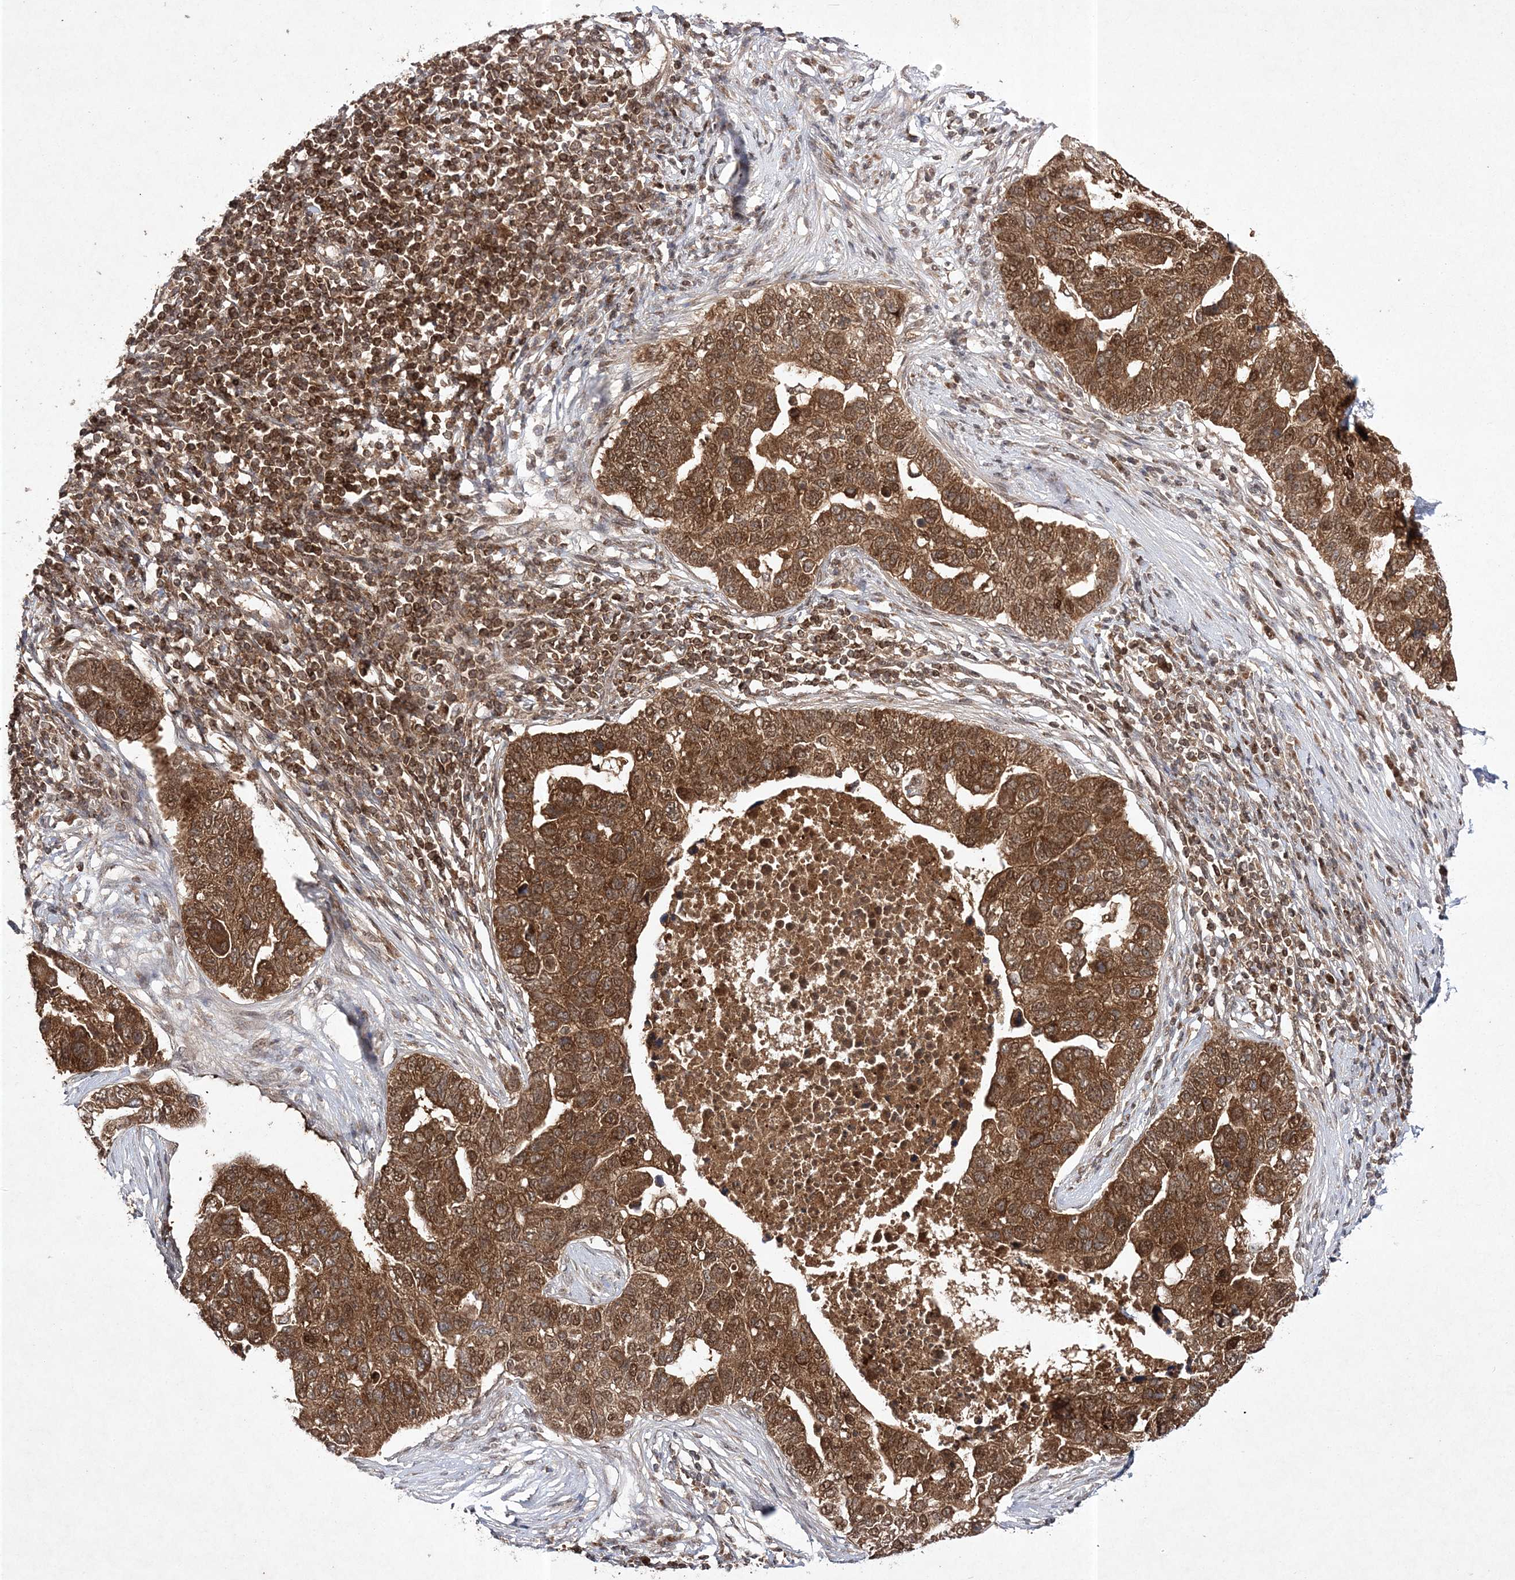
{"staining": {"intensity": "moderate", "quantity": ">75%", "location": "cytoplasmic/membranous,nuclear"}, "tissue": "pancreatic cancer", "cell_type": "Tumor cells", "image_type": "cancer", "snomed": [{"axis": "morphology", "description": "Adenocarcinoma, NOS"}, {"axis": "topography", "description": "Pancreas"}], "caption": "A medium amount of moderate cytoplasmic/membranous and nuclear staining is appreciated in approximately >75% of tumor cells in adenocarcinoma (pancreatic) tissue.", "gene": "NIF3L1", "patient": {"sex": "female", "age": 61}}